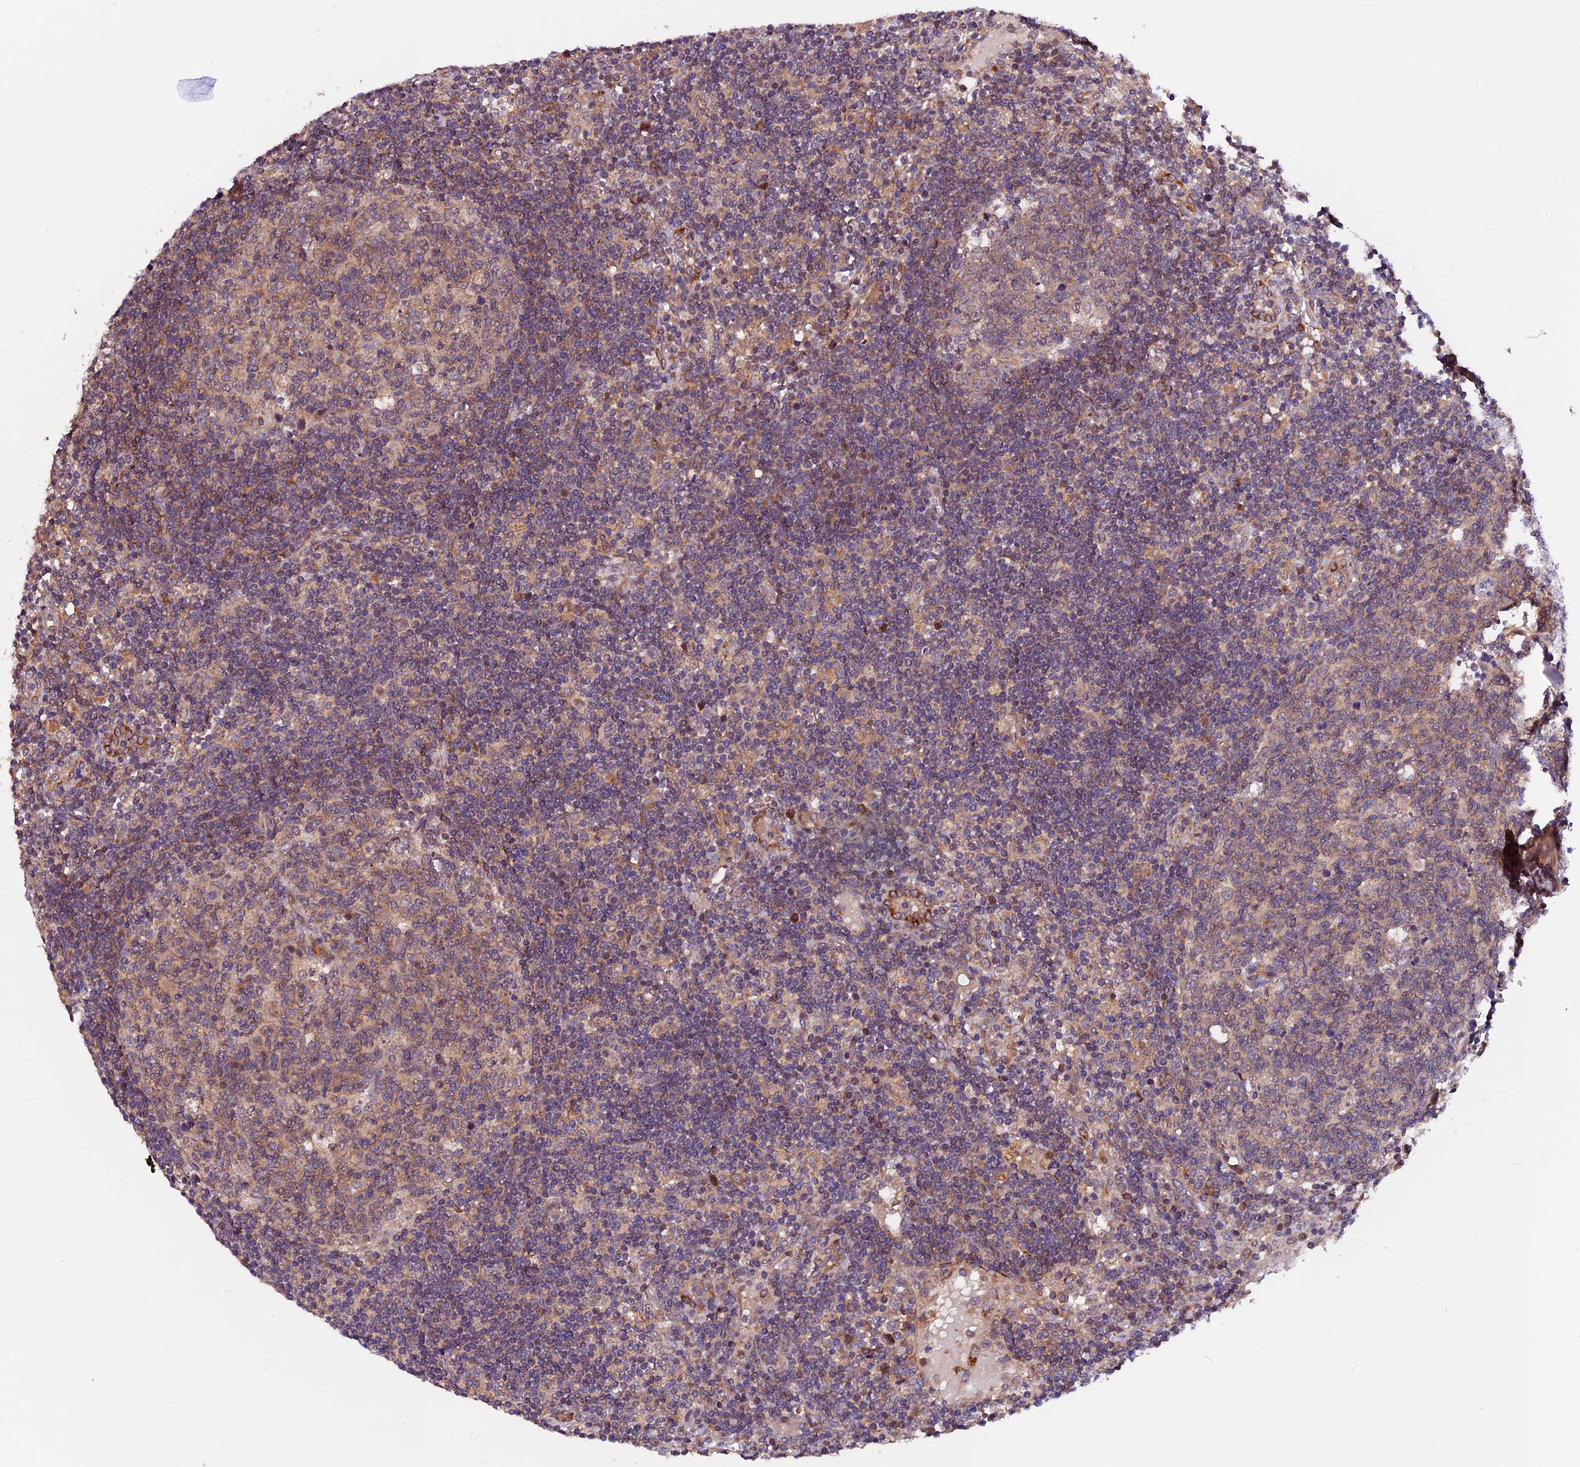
{"staining": {"intensity": "moderate", "quantity": "25%-75%", "location": "cytoplasmic/membranous"}, "tissue": "lymph node", "cell_type": "Germinal center cells", "image_type": "normal", "snomed": [{"axis": "morphology", "description": "Normal tissue, NOS"}, {"axis": "topography", "description": "Lymph node"}], "caption": "Immunohistochemistry of benign human lymph node shows medium levels of moderate cytoplasmic/membranous expression in about 25%-75% of germinal center cells.", "gene": "RINL", "patient": {"sex": "female", "age": 73}}